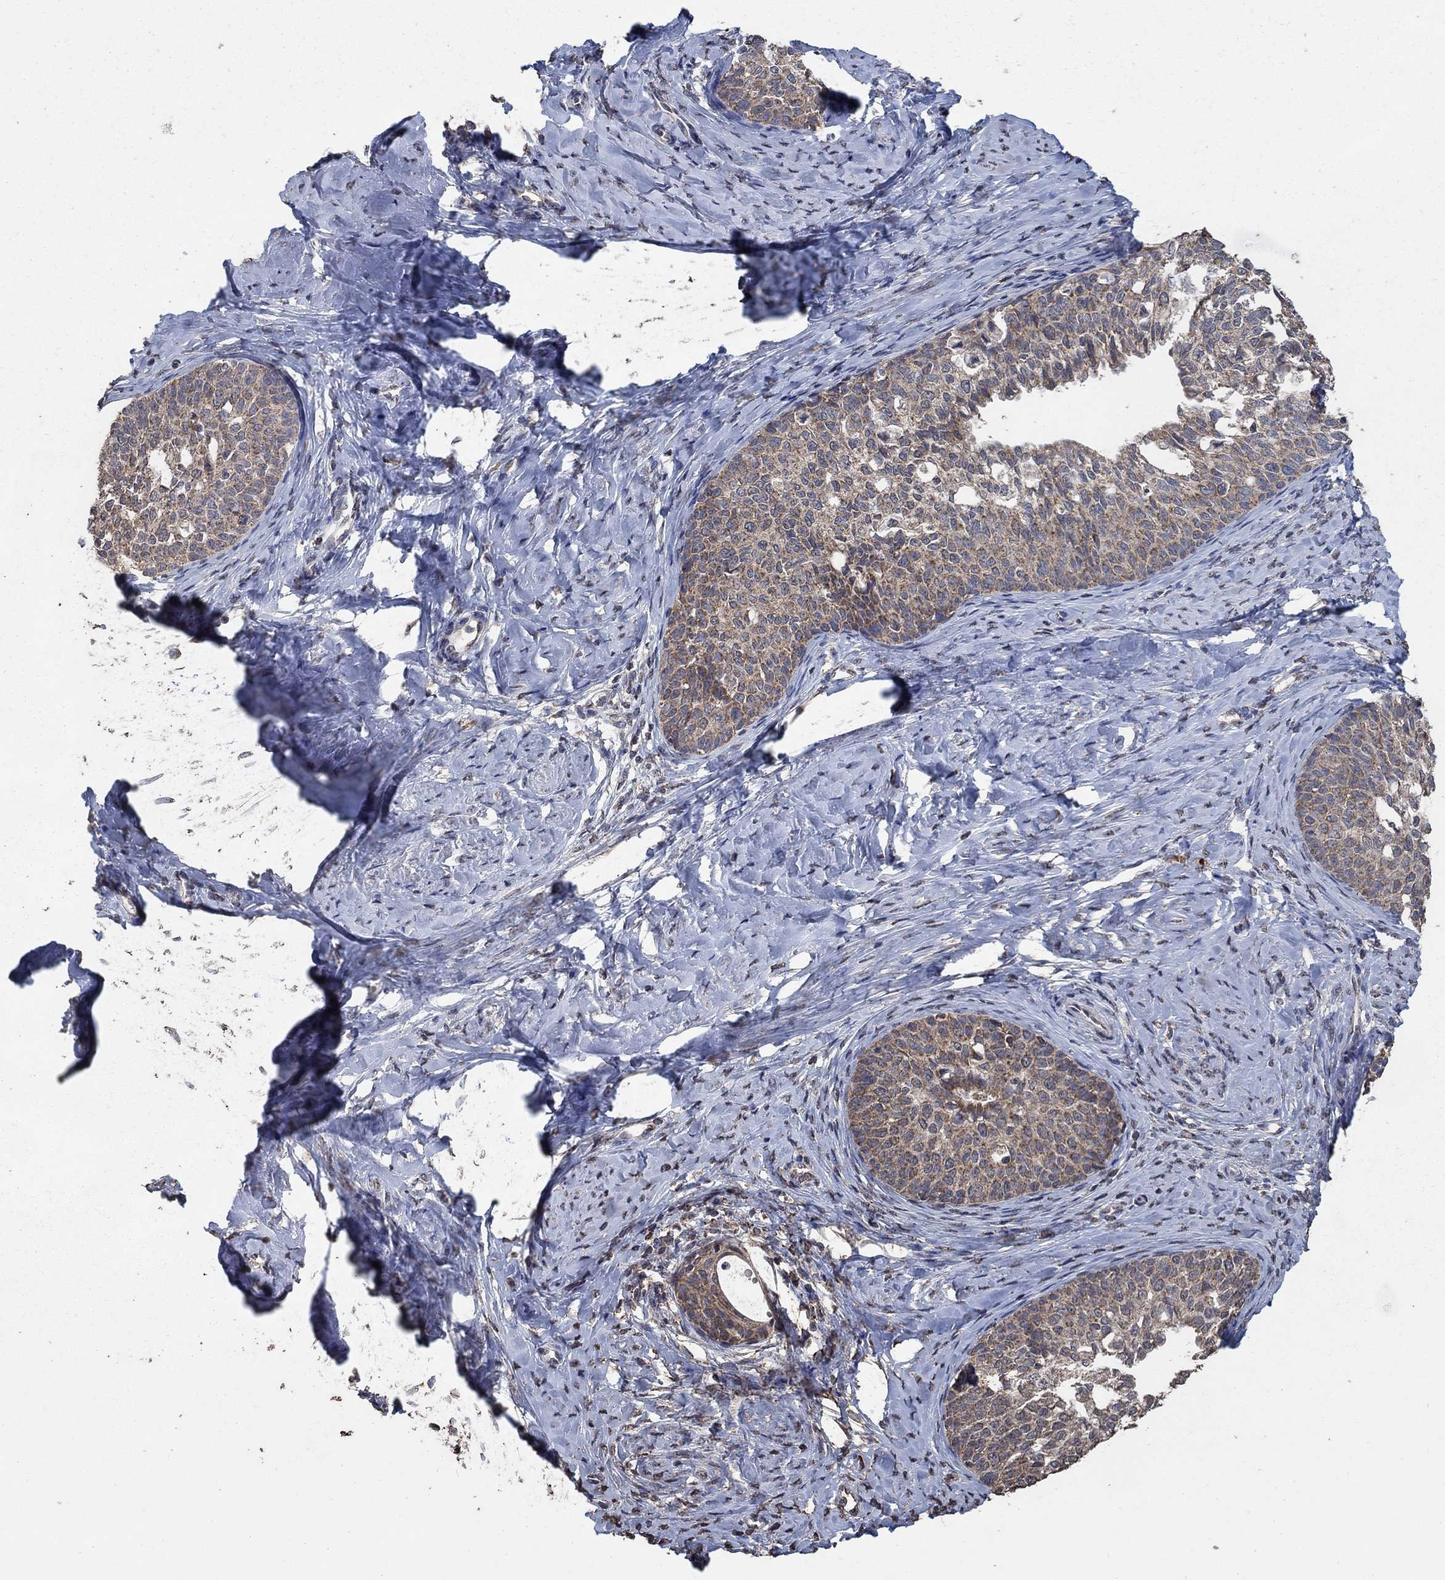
{"staining": {"intensity": "weak", "quantity": ">75%", "location": "cytoplasmic/membranous"}, "tissue": "cervical cancer", "cell_type": "Tumor cells", "image_type": "cancer", "snomed": [{"axis": "morphology", "description": "Squamous cell carcinoma, NOS"}, {"axis": "topography", "description": "Cervix"}], "caption": "Brown immunohistochemical staining in human cervical cancer displays weak cytoplasmic/membranous positivity in about >75% of tumor cells. (DAB IHC with brightfield microscopy, high magnification).", "gene": "MRPS24", "patient": {"sex": "female", "age": 51}}